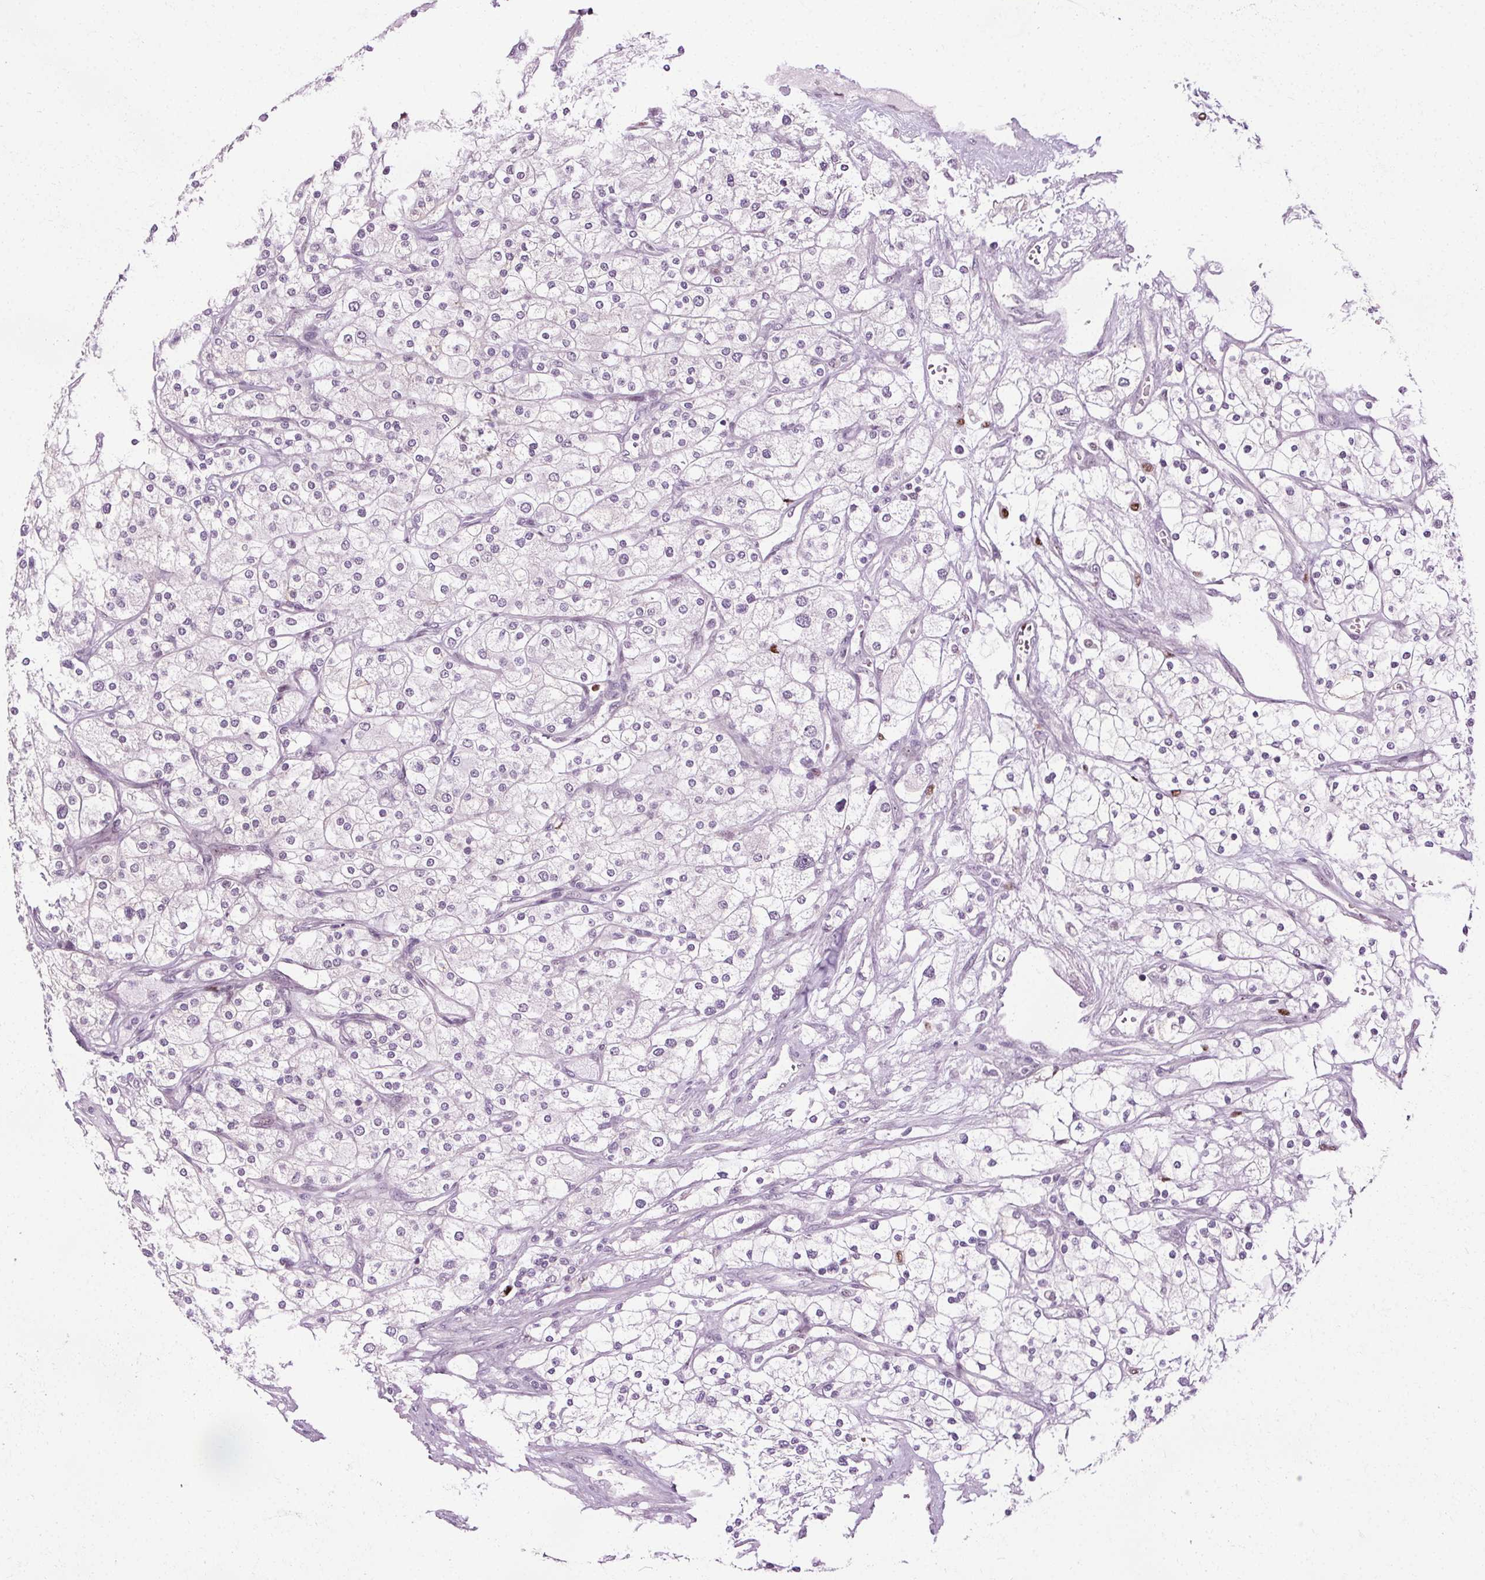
{"staining": {"intensity": "negative", "quantity": "none", "location": "none"}, "tissue": "renal cancer", "cell_type": "Tumor cells", "image_type": "cancer", "snomed": [{"axis": "morphology", "description": "Adenocarcinoma, NOS"}, {"axis": "topography", "description": "Kidney"}], "caption": "Tumor cells are negative for protein expression in human renal cancer (adenocarcinoma).", "gene": "CEBPA", "patient": {"sex": "male", "age": 80}}